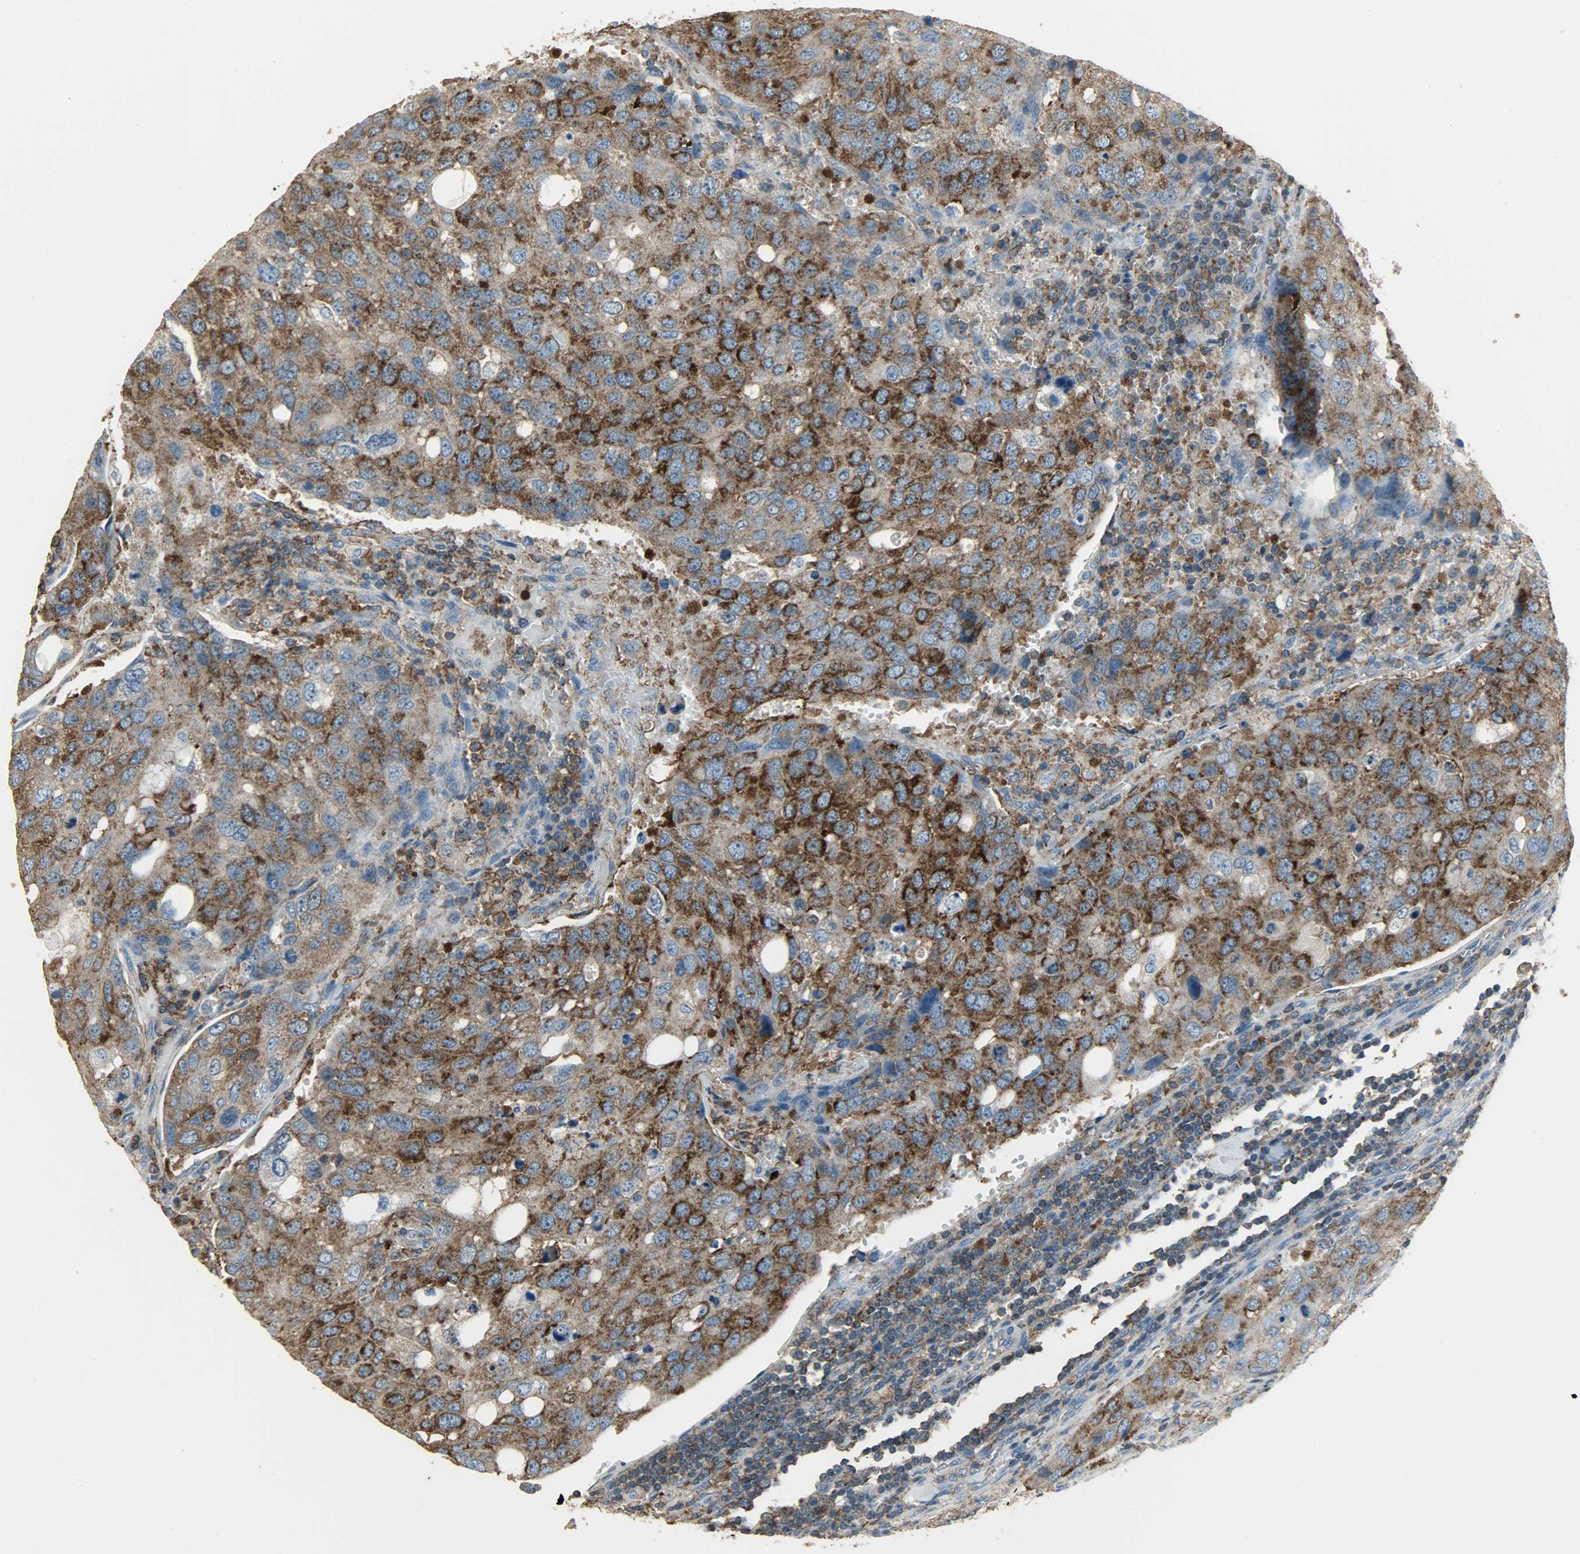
{"staining": {"intensity": "strong", "quantity": ">75%", "location": "cytoplasmic/membranous"}, "tissue": "urothelial cancer", "cell_type": "Tumor cells", "image_type": "cancer", "snomed": [{"axis": "morphology", "description": "Urothelial carcinoma, High grade"}, {"axis": "topography", "description": "Lymph node"}, {"axis": "topography", "description": "Urinary bladder"}], "caption": "Urothelial cancer stained for a protein (brown) shows strong cytoplasmic/membranous positive expression in approximately >75% of tumor cells.", "gene": "DNAJA4", "patient": {"sex": "male", "age": 51}}